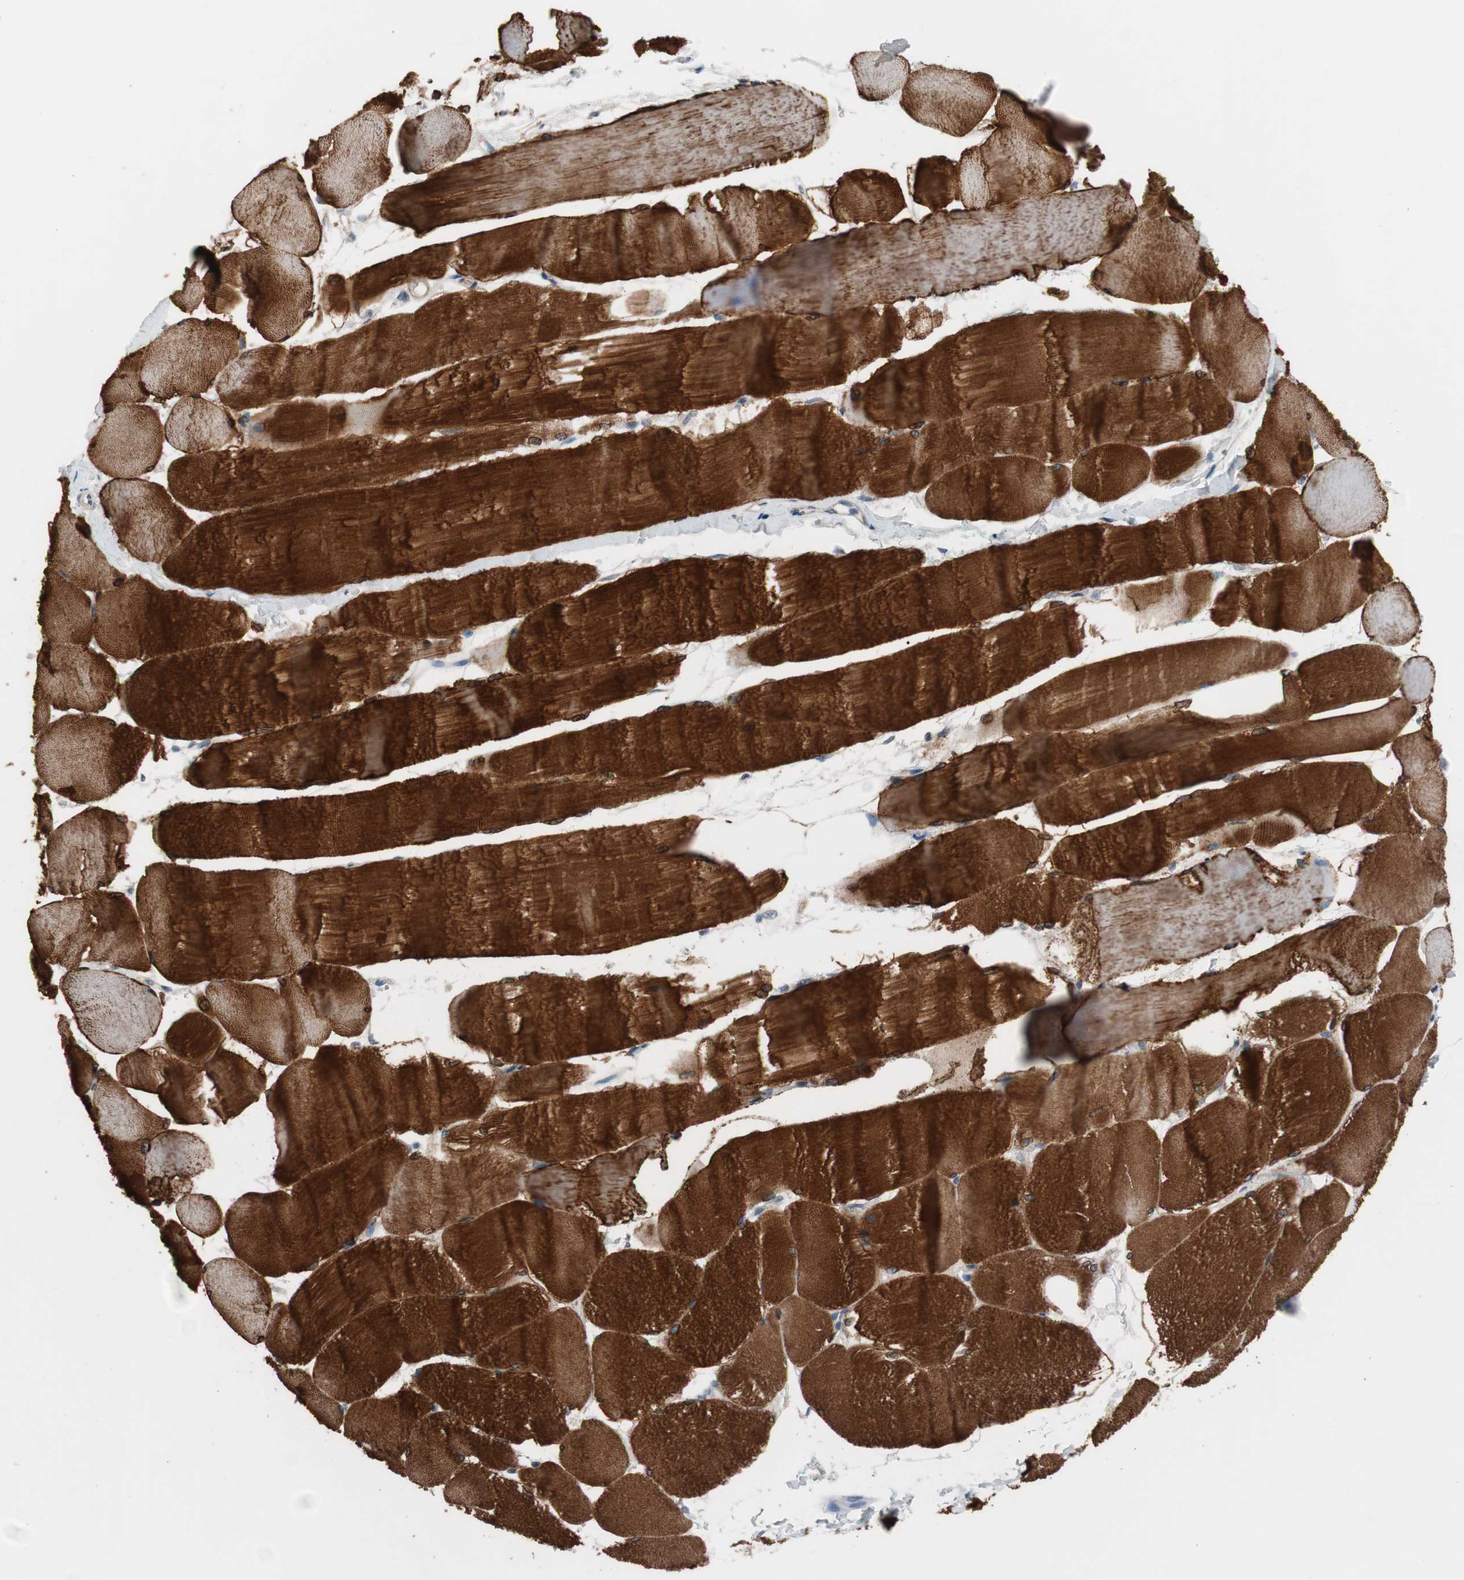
{"staining": {"intensity": "strong", "quantity": ">75%", "location": "cytoplasmic/membranous"}, "tissue": "skeletal muscle", "cell_type": "Myocytes", "image_type": "normal", "snomed": [{"axis": "morphology", "description": "Normal tissue, NOS"}, {"axis": "morphology", "description": "Squamous cell carcinoma, NOS"}, {"axis": "topography", "description": "Skeletal muscle"}], "caption": "About >75% of myocytes in benign skeletal muscle exhibit strong cytoplasmic/membranous protein positivity as visualized by brown immunohistochemical staining.", "gene": "TACR3", "patient": {"sex": "male", "age": 51}}